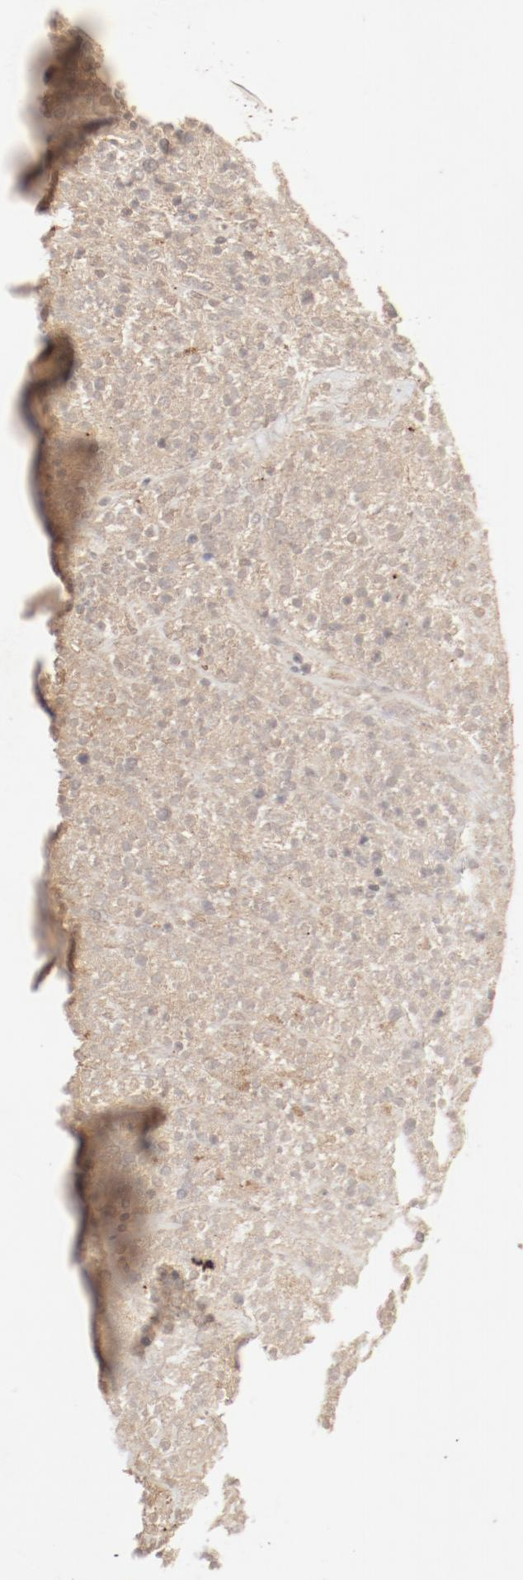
{"staining": {"intensity": "moderate", "quantity": "25%-75%", "location": "cytoplasmic/membranous"}, "tissue": "lymphoma", "cell_type": "Tumor cells", "image_type": "cancer", "snomed": [{"axis": "morphology", "description": "Malignant lymphoma, non-Hodgkin's type, High grade"}, {"axis": "topography", "description": "Lymph node"}], "caption": "Immunohistochemistry (IHC) image of human lymphoma stained for a protein (brown), which displays medium levels of moderate cytoplasmic/membranous positivity in approximately 25%-75% of tumor cells.", "gene": "IL3RA", "patient": {"sex": "female", "age": 73}}